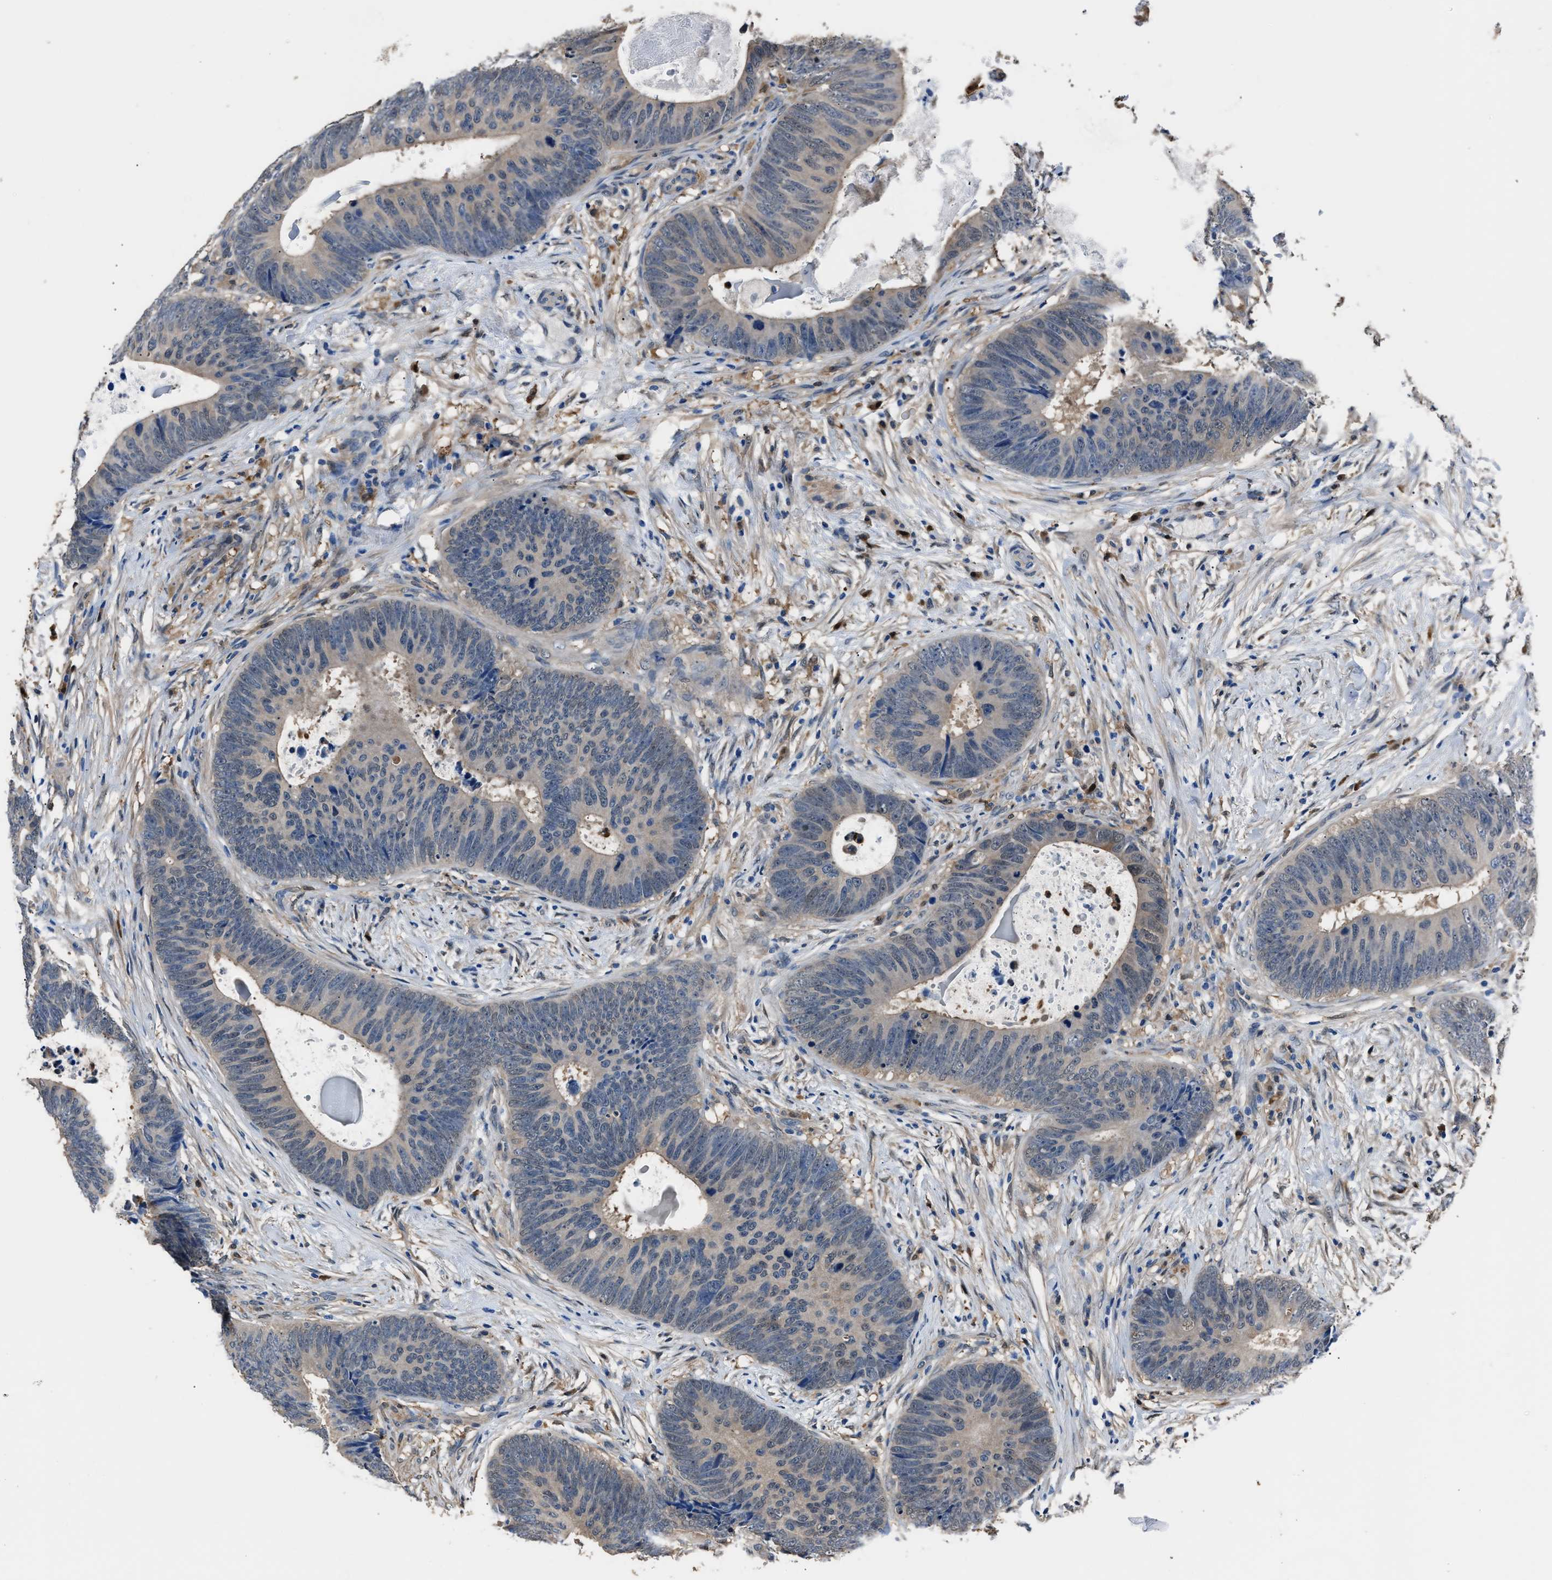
{"staining": {"intensity": "weak", "quantity": "25%-75%", "location": "cytoplasmic/membranous"}, "tissue": "colorectal cancer", "cell_type": "Tumor cells", "image_type": "cancer", "snomed": [{"axis": "morphology", "description": "Adenocarcinoma, NOS"}, {"axis": "topography", "description": "Colon"}], "caption": "Immunohistochemistry histopathology image of neoplastic tissue: human colorectal cancer stained using immunohistochemistry exhibits low levels of weak protein expression localized specifically in the cytoplasmic/membranous of tumor cells, appearing as a cytoplasmic/membranous brown color.", "gene": "GSTP1", "patient": {"sex": "male", "age": 56}}